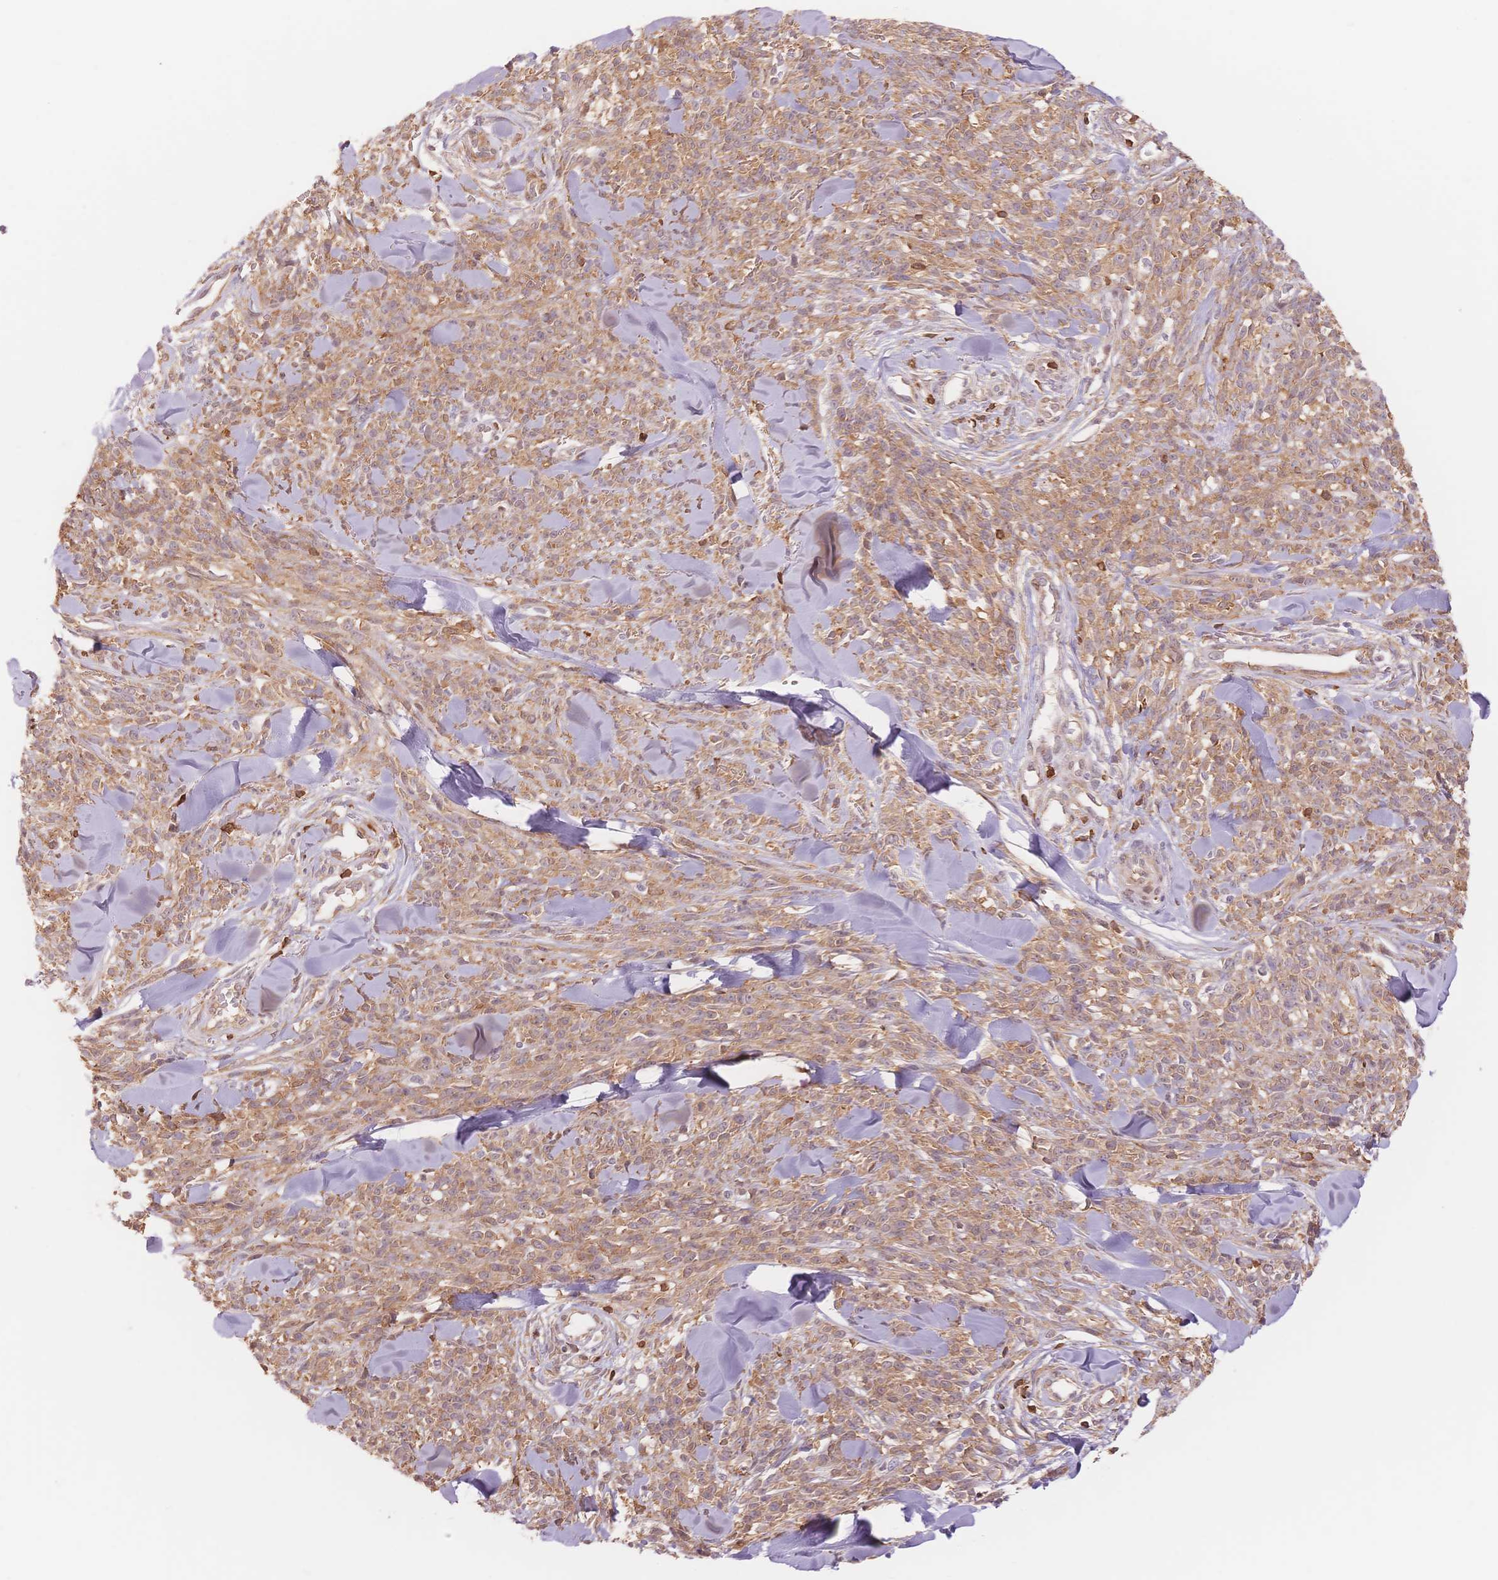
{"staining": {"intensity": "weak", "quantity": ">75%", "location": "cytoplasmic/membranous"}, "tissue": "melanoma", "cell_type": "Tumor cells", "image_type": "cancer", "snomed": [{"axis": "morphology", "description": "Malignant melanoma, NOS"}, {"axis": "topography", "description": "Skin"}, {"axis": "topography", "description": "Skin of trunk"}], "caption": "An image of melanoma stained for a protein demonstrates weak cytoplasmic/membranous brown staining in tumor cells. (Brightfield microscopy of DAB IHC at high magnification).", "gene": "STK39", "patient": {"sex": "male", "age": 74}}